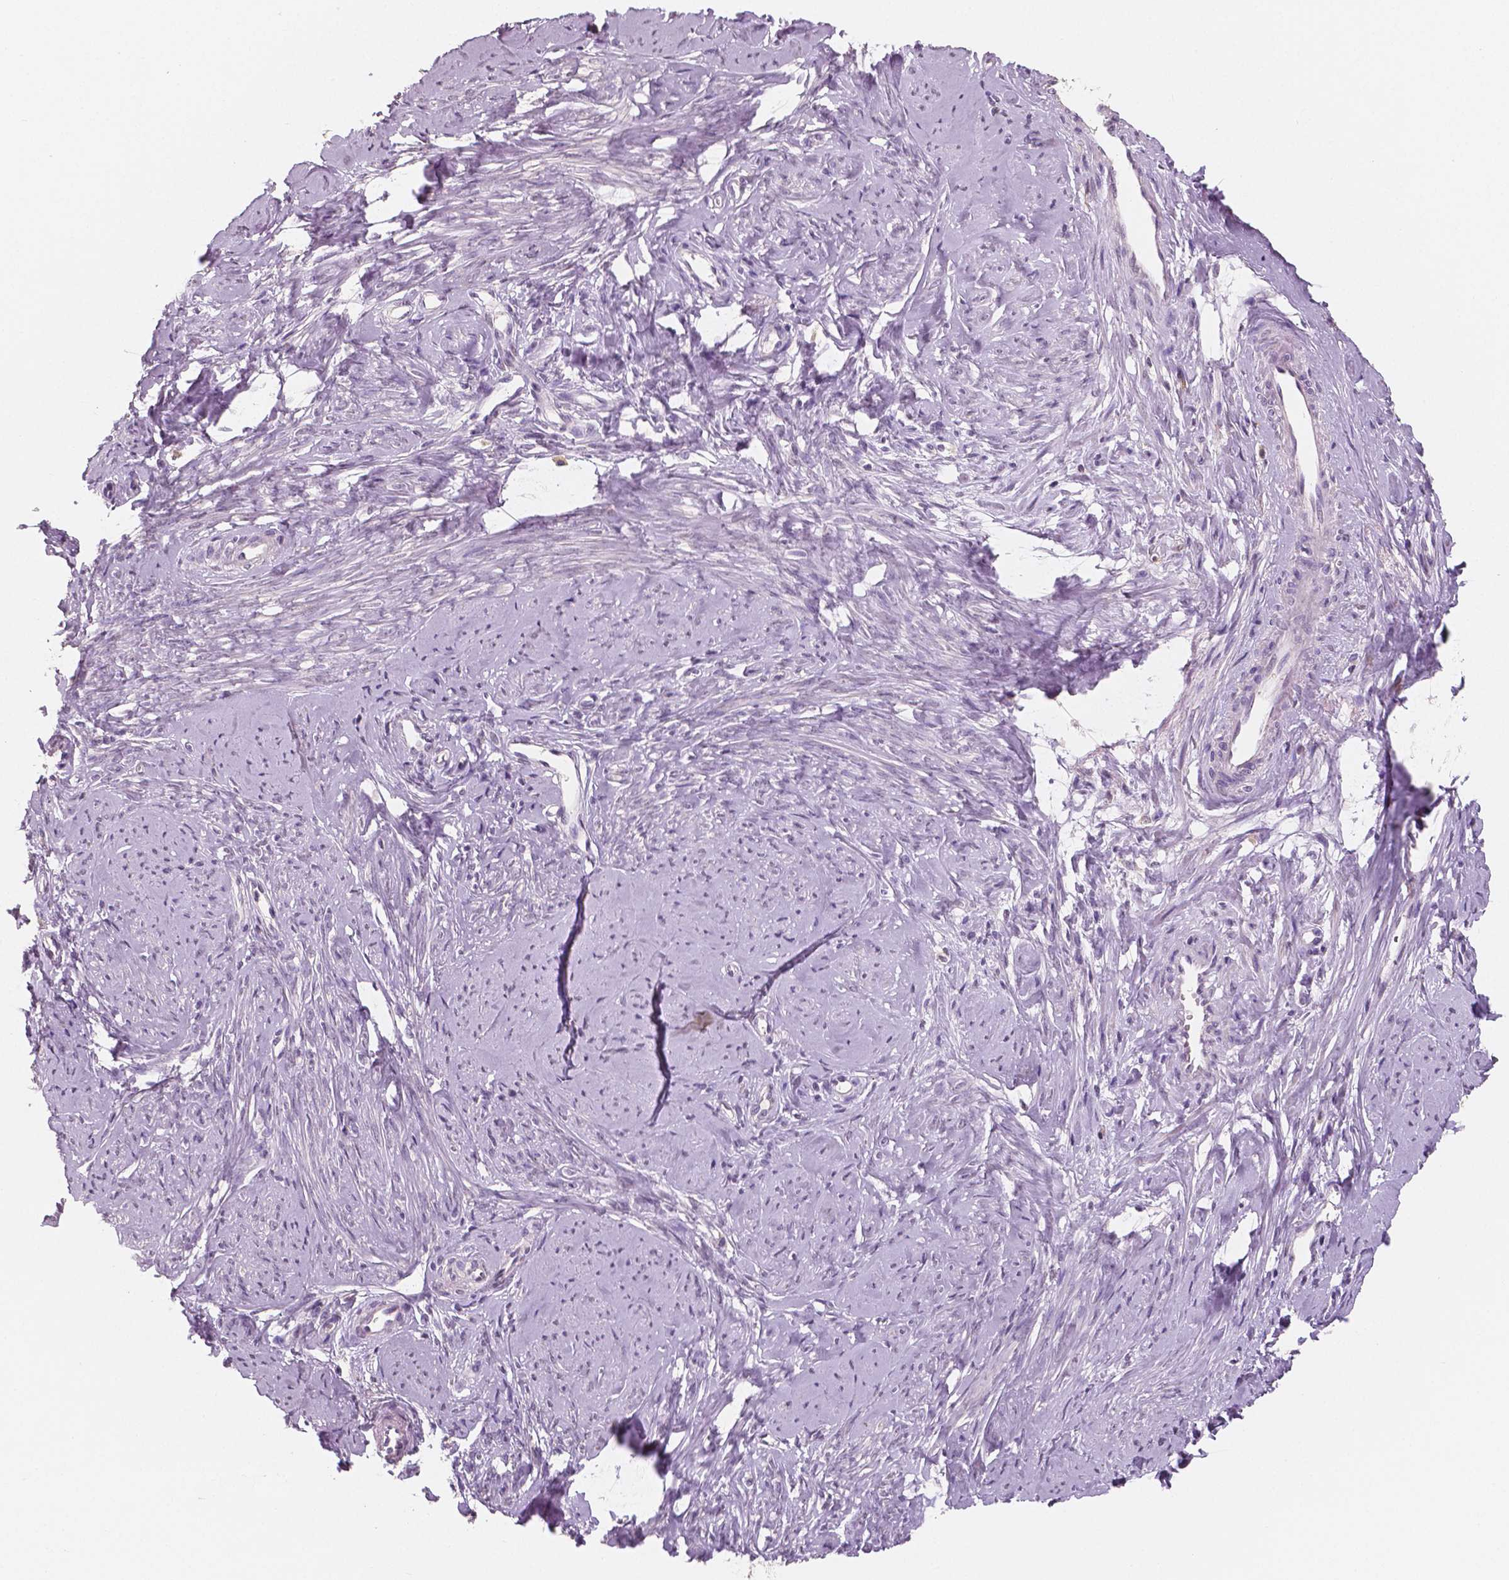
{"staining": {"intensity": "negative", "quantity": "none", "location": "none"}, "tissue": "smooth muscle", "cell_type": "Smooth muscle cells", "image_type": "normal", "snomed": [{"axis": "morphology", "description": "Normal tissue, NOS"}, {"axis": "topography", "description": "Smooth muscle"}], "caption": "Protein analysis of benign smooth muscle exhibits no significant expression in smooth muscle cells. (Brightfield microscopy of DAB (3,3'-diaminobenzidine) immunohistochemistry at high magnification).", "gene": "NECAB1", "patient": {"sex": "female", "age": 48}}